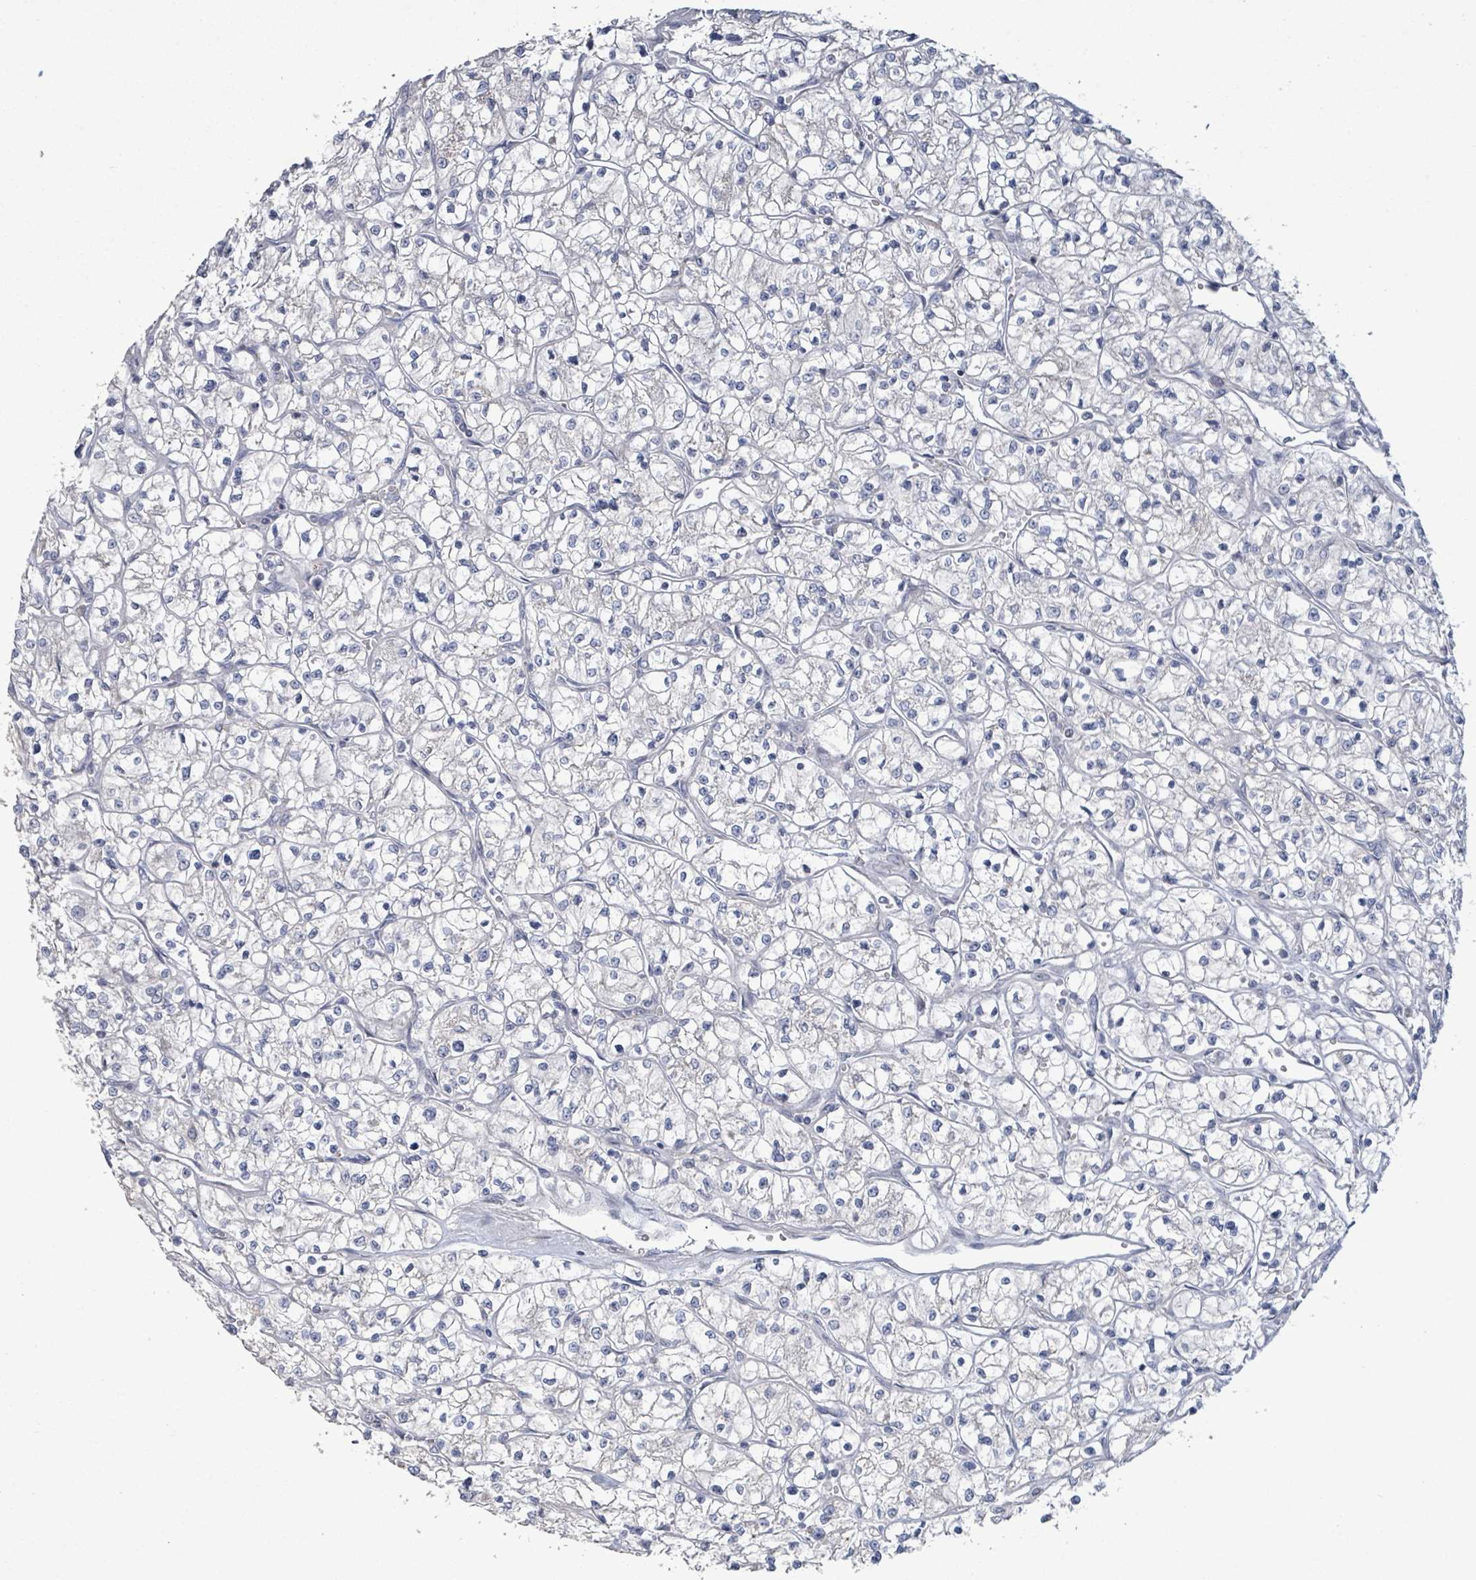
{"staining": {"intensity": "negative", "quantity": "none", "location": "none"}, "tissue": "renal cancer", "cell_type": "Tumor cells", "image_type": "cancer", "snomed": [{"axis": "morphology", "description": "Adenocarcinoma, NOS"}, {"axis": "topography", "description": "Kidney"}], "caption": "Immunohistochemical staining of human renal adenocarcinoma exhibits no significant positivity in tumor cells.", "gene": "LILRA4", "patient": {"sex": "female", "age": 64}}